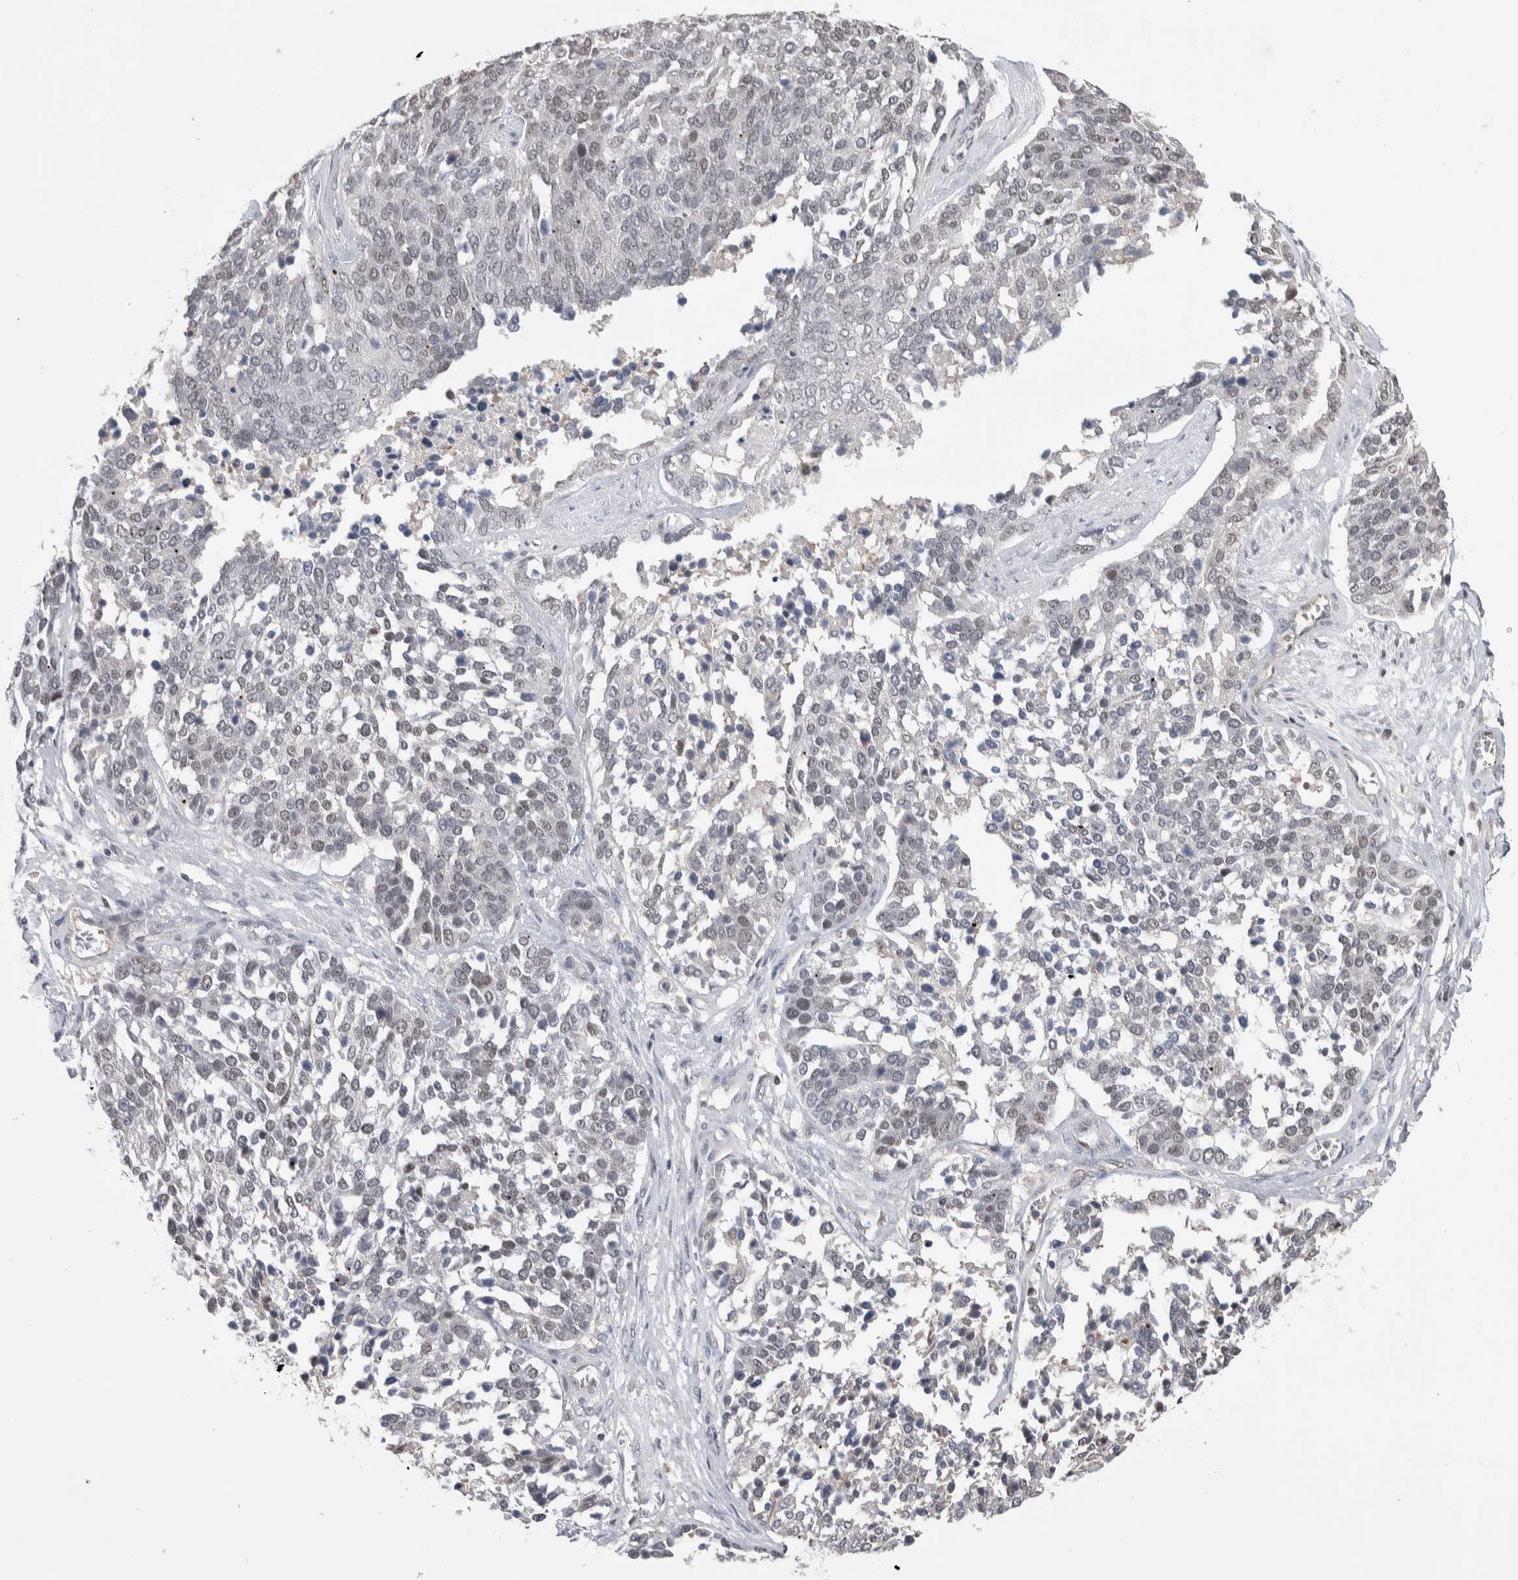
{"staining": {"intensity": "weak", "quantity": "<25%", "location": "nuclear"}, "tissue": "ovarian cancer", "cell_type": "Tumor cells", "image_type": "cancer", "snomed": [{"axis": "morphology", "description": "Cystadenocarcinoma, serous, NOS"}, {"axis": "topography", "description": "Ovary"}], "caption": "Serous cystadenocarcinoma (ovarian) stained for a protein using IHC demonstrates no staining tumor cells.", "gene": "ZBTB49", "patient": {"sex": "female", "age": 44}}